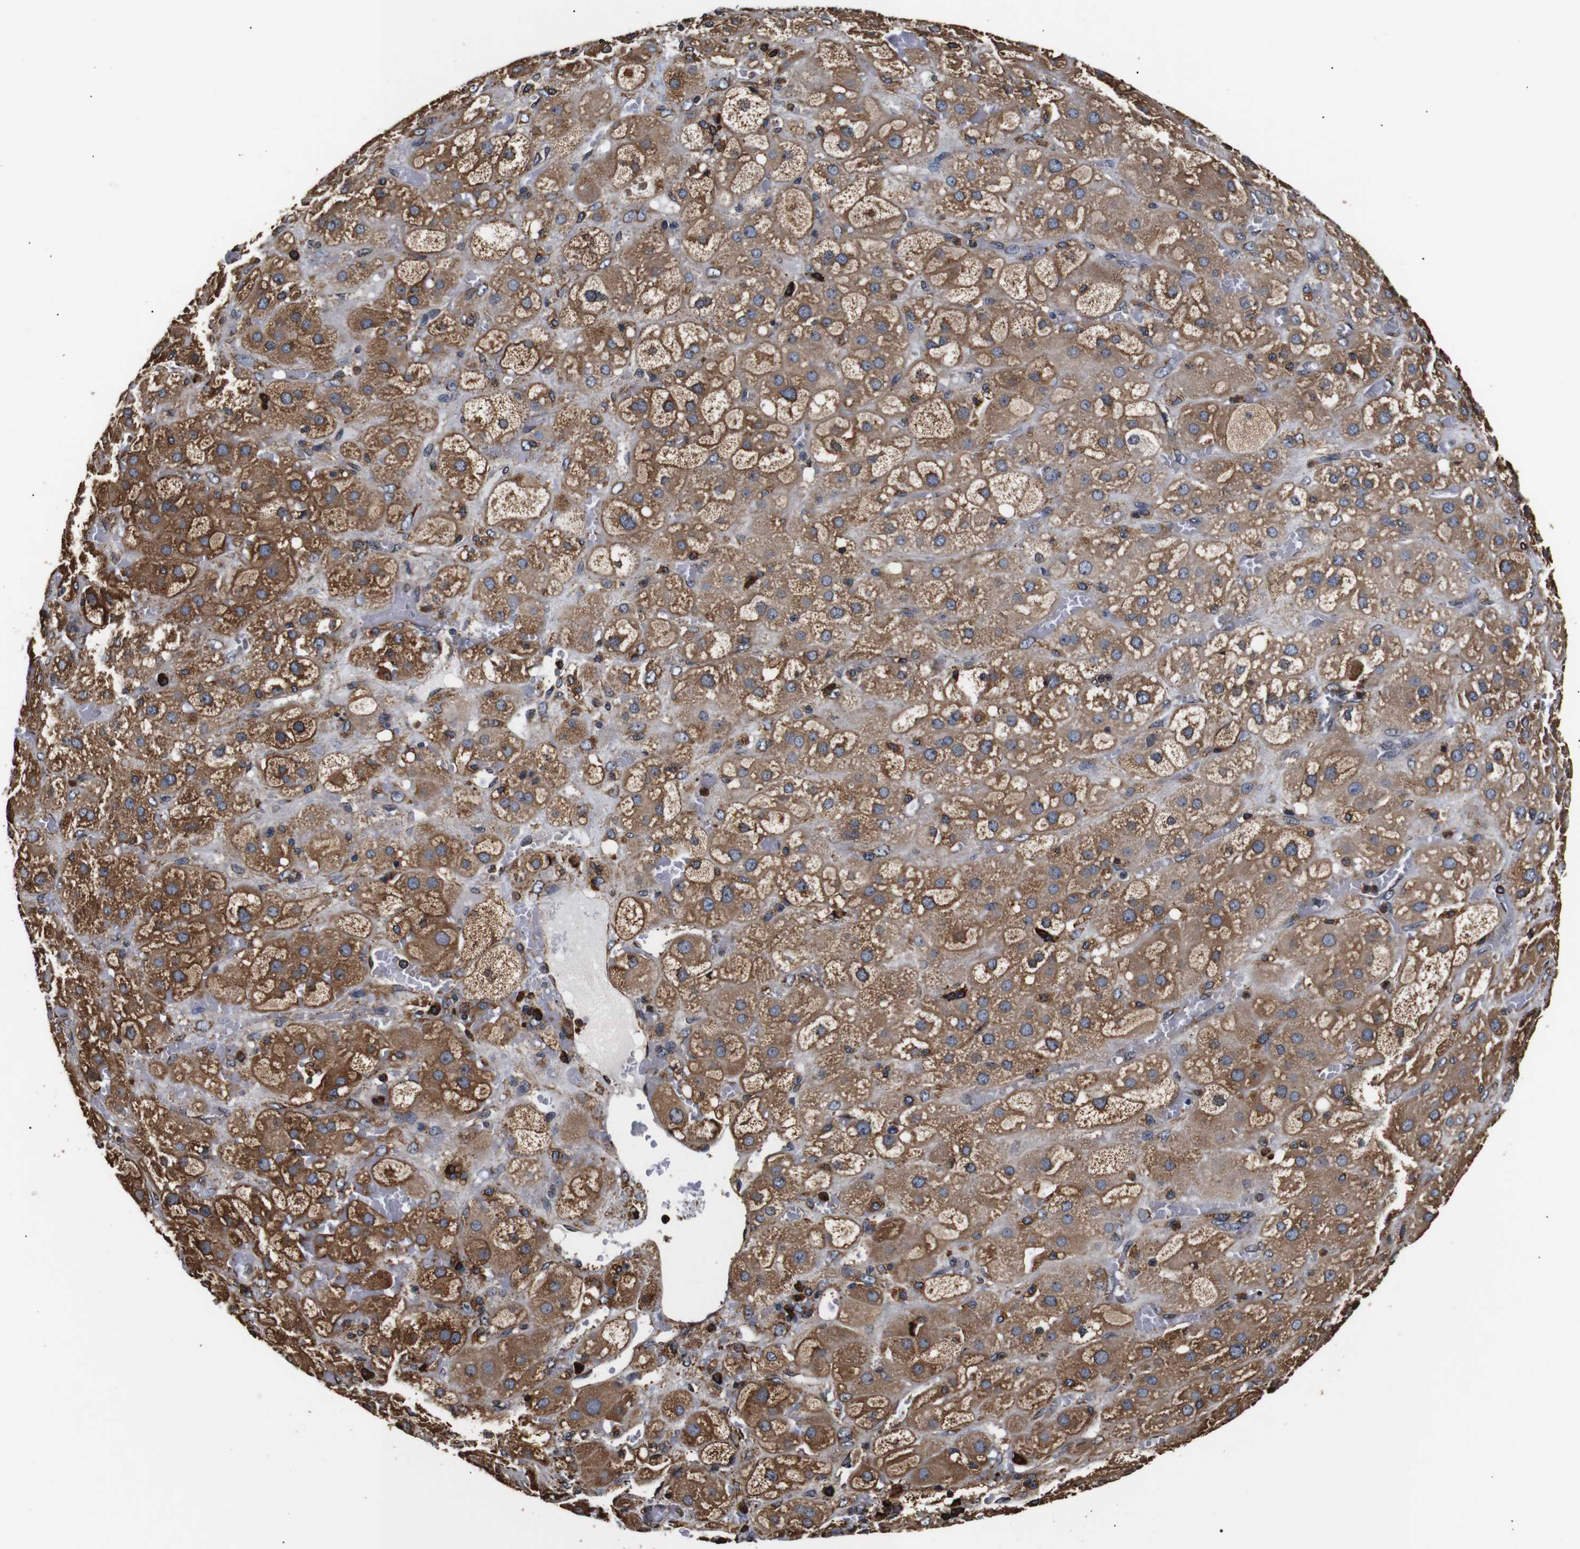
{"staining": {"intensity": "moderate", "quantity": ">75%", "location": "cytoplasmic/membranous"}, "tissue": "adrenal gland", "cell_type": "Glandular cells", "image_type": "normal", "snomed": [{"axis": "morphology", "description": "Normal tissue, NOS"}, {"axis": "topography", "description": "Adrenal gland"}], "caption": "IHC (DAB) staining of benign human adrenal gland shows moderate cytoplasmic/membranous protein positivity in about >75% of glandular cells.", "gene": "HHIP", "patient": {"sex": "female", "age": 47}}